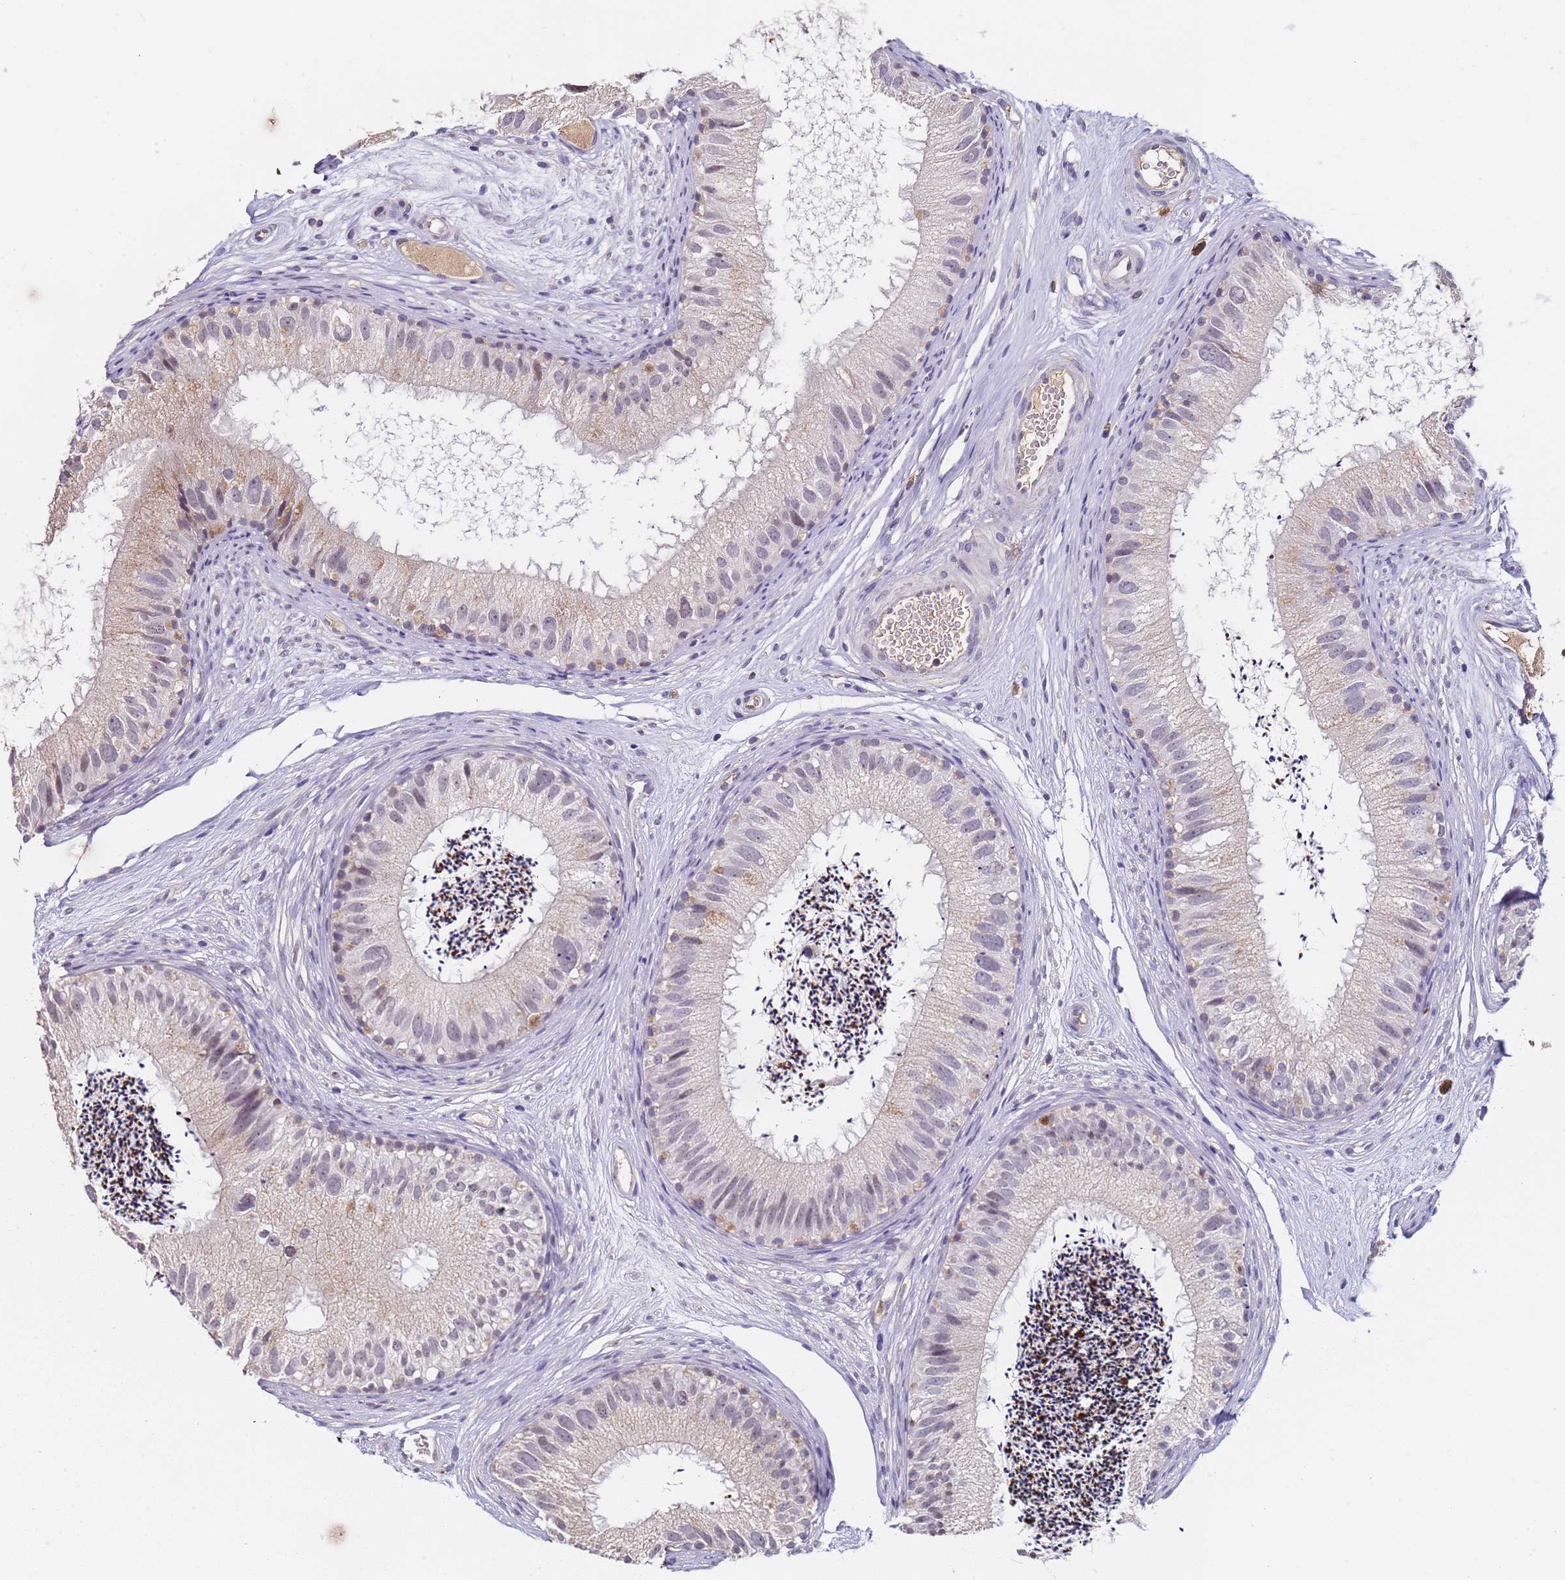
{"staining": {"intensity": "weak", "quantity": "<25%", "location": "nuclear"}, "tissue": "epididymis", "cell_type": "Glandular cells", "image_type": "normal", "snomed": [{"axis": "morphology", "description": "Normal tissue, NOS"}, {"axis": "topography", "description": "Epididymis"}], "caption": "Histopathology image shows no significant protein staining in glandular cells of unremarkable epididymis. (DAB (3,3'-diaminobenzidine) immunohistochemistry with hematoxylin counter stain).", "gene": "ZNF248", "patient": {"sex": "male", "age": 77}}